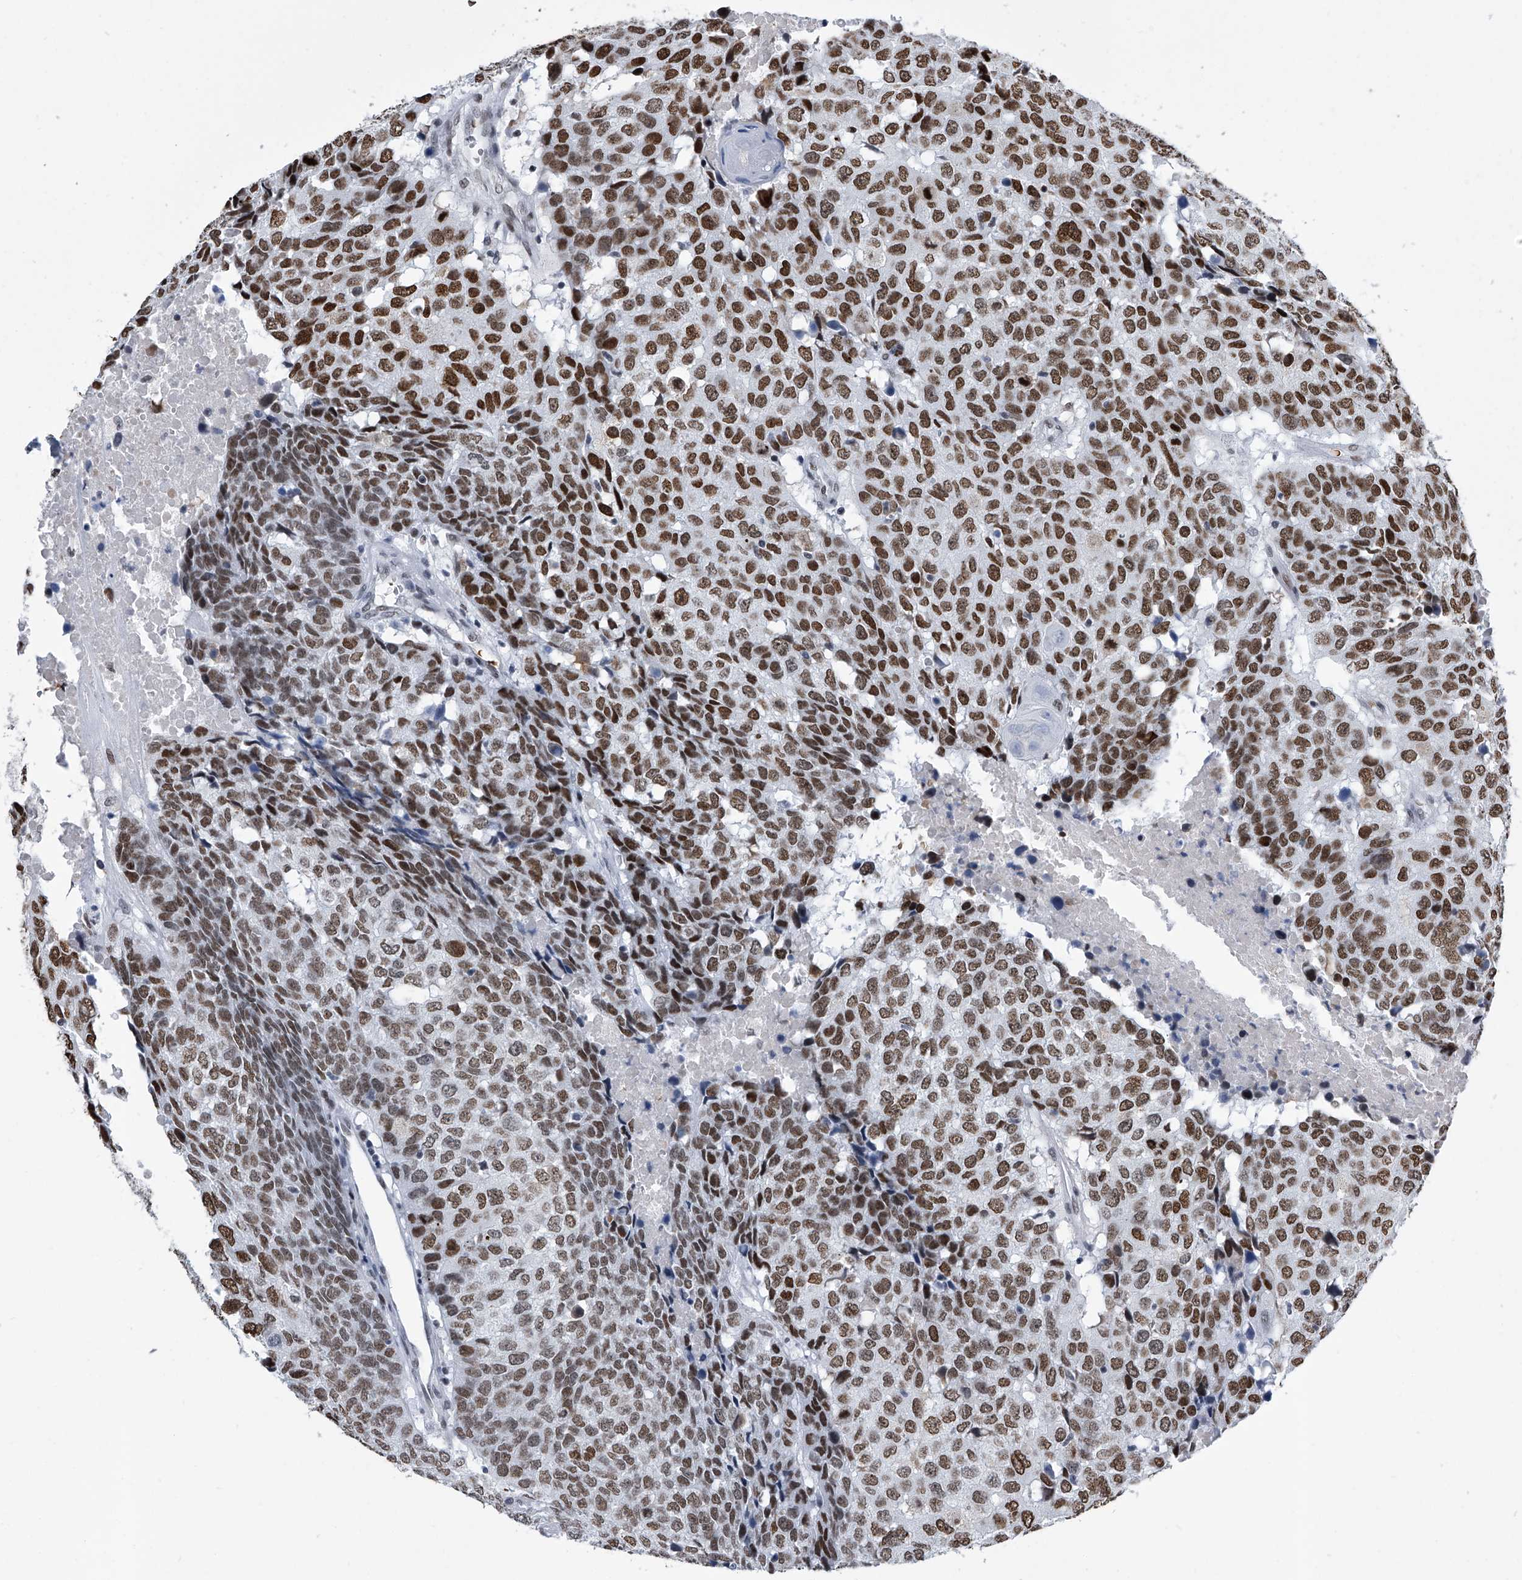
{"staining": {"intensity": "strong", "quantity": ">75%", "location": "nuclear"}, "tissue": "head and neck cancer", "cell_type": "Tumor cells", "image_type": "cancer", "snomed": [{"axis": "morphology", "description": "Squamous cell carcinoma, NOS"}, {"axis": "topography", "description": "Head-Neck"}], "caption": "Tumor cells show high levels of strong nuclear positivity in about >75% of cells in squamous cell carcinoma (head and neck).", "gene": "SIM2", "patient": {"sex": "male", "age": 66}}